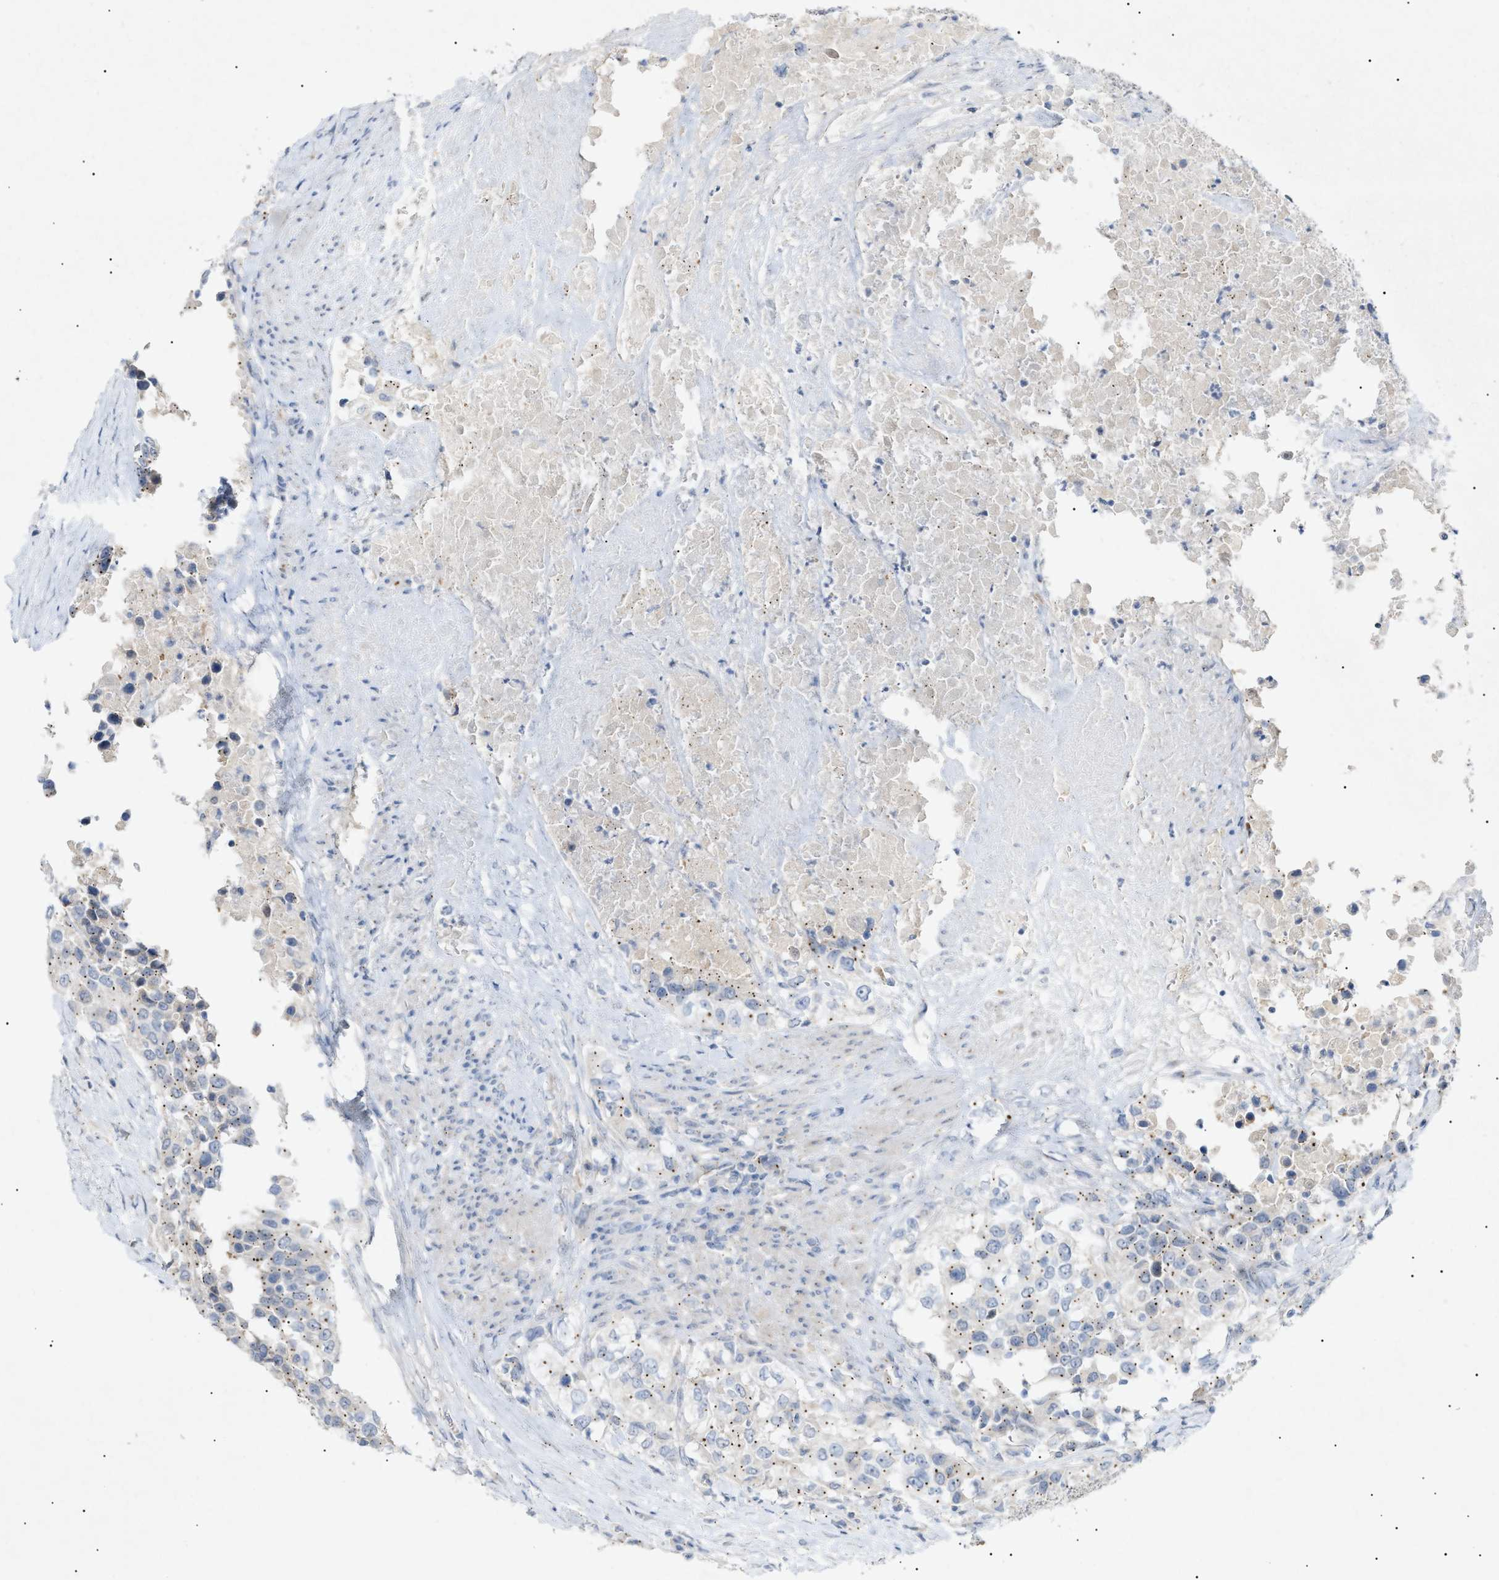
{"staining": {"intensity": "moderate", "quantity": "25%-75%", "location": "cytoplasmic/membranous"}, "tissue": "urothelial cancer", "cell_type": "Tumor cells", "image_type": "cancer", "snomed": [{"axis": "morphology", "description": "Urothelial carcinoma, High grade"}, {"axis": "topography", "description": "Urinary bladder"}], "caption": "An immunohistochemistry (IHC) histopathology image of neoplastic tissue is shown. Protein staining in brown labels moderate cytoplasmic/membranous positivity in urothelial cancer within tumor cells.", "gene": "SLC25A31", "patient": {"sex": "female", "age": 80}}